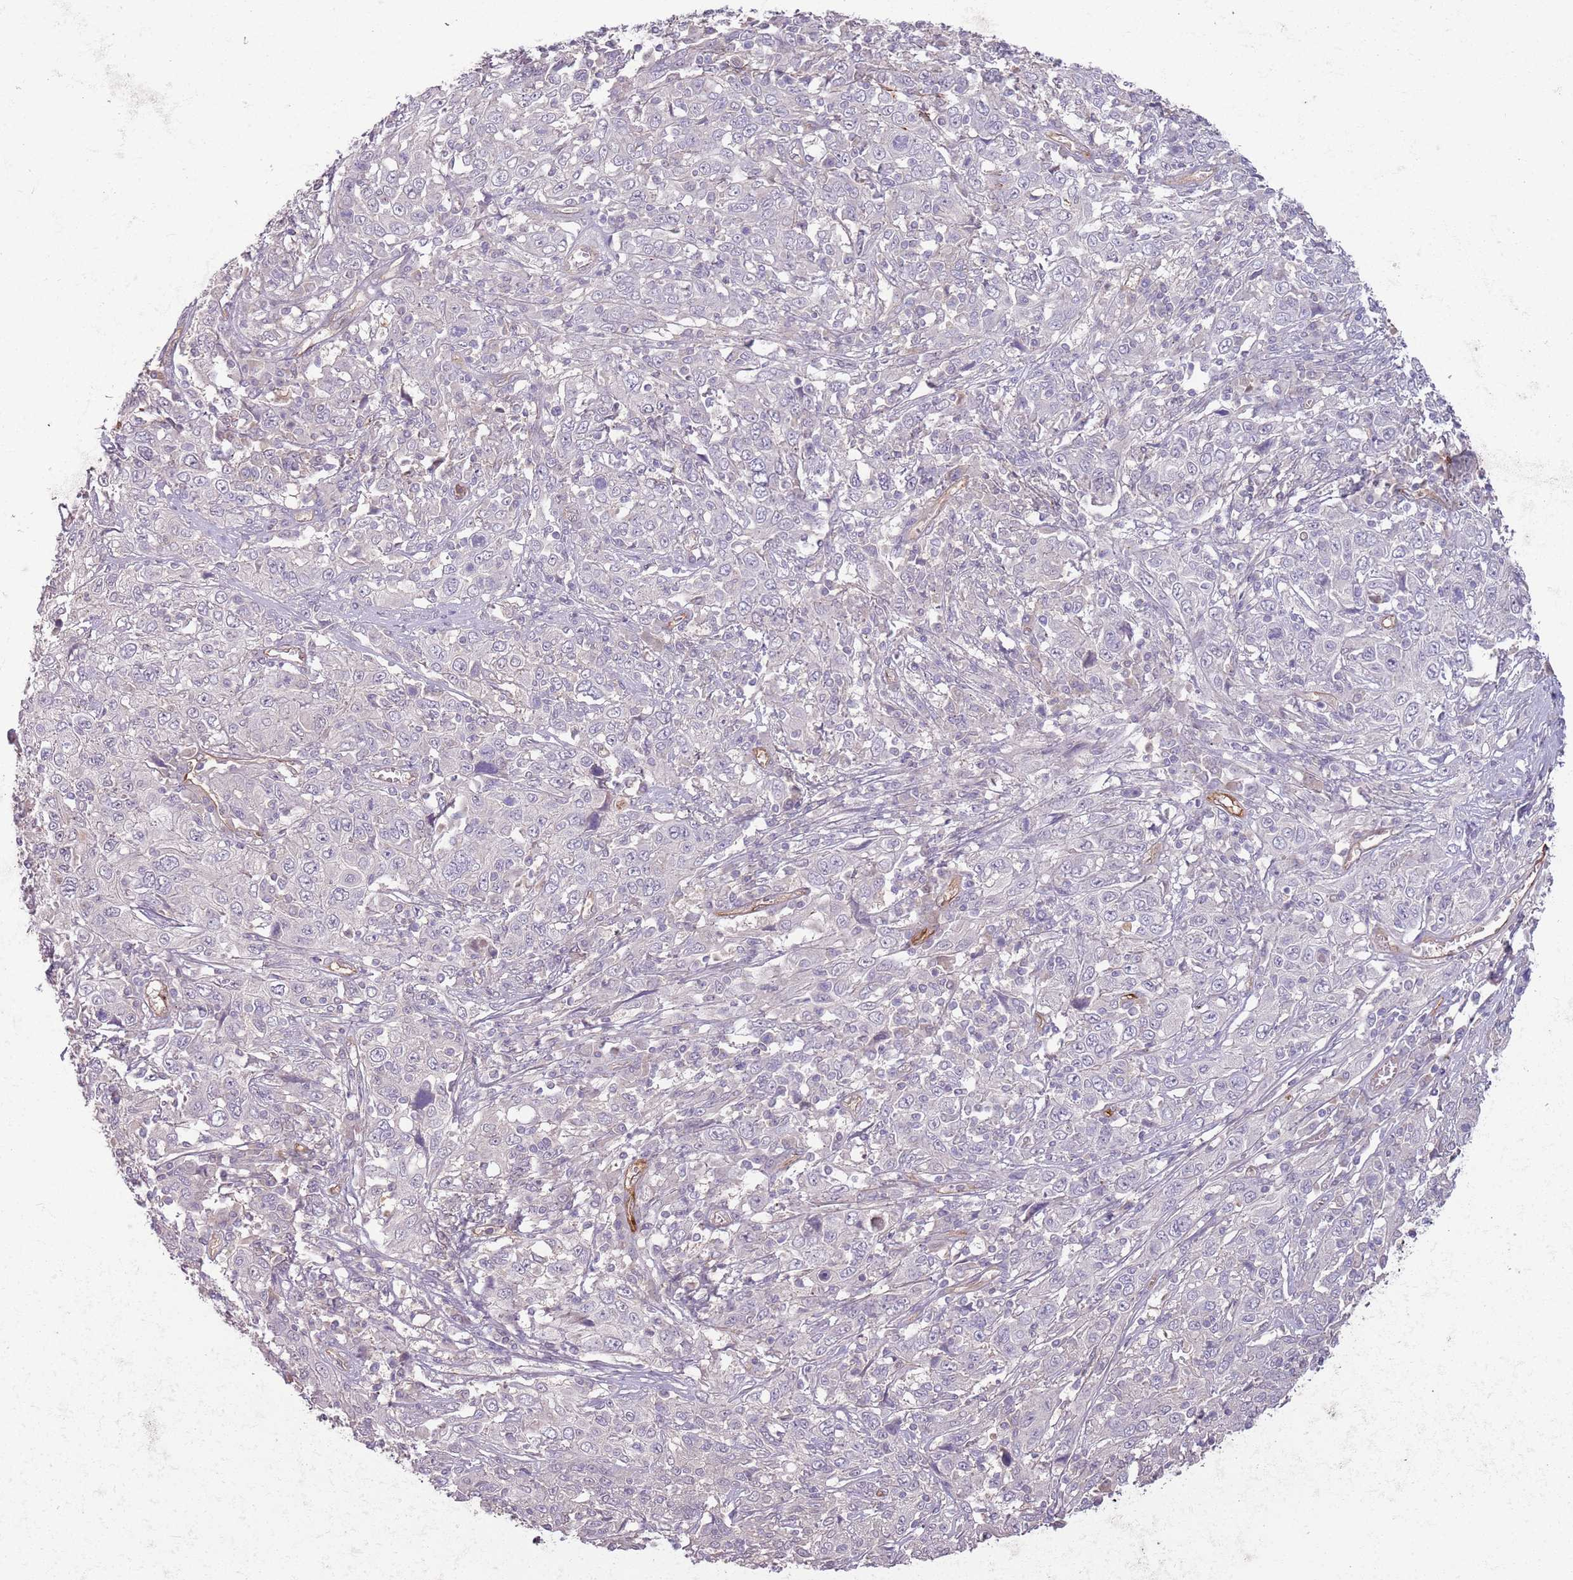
{"staining": {"intensity": "negative", "quantity": "none", "location": "none"}, "tissue": "cervical cancer", "cell_type": "Tumor cells", "image_type": "cancer", "snomed": [{"axis": "morphology", "description": "Squamous cell carcinoma, NOS"}, {"axis": "topography", "description": "Cervix"}], "caption": "Protein analysis of squamous cell carcinoma (cervical) reveals no significant expression in tumor cells.", "gene": "SAV1", "patient": {"sex": "female", "age": 46}}